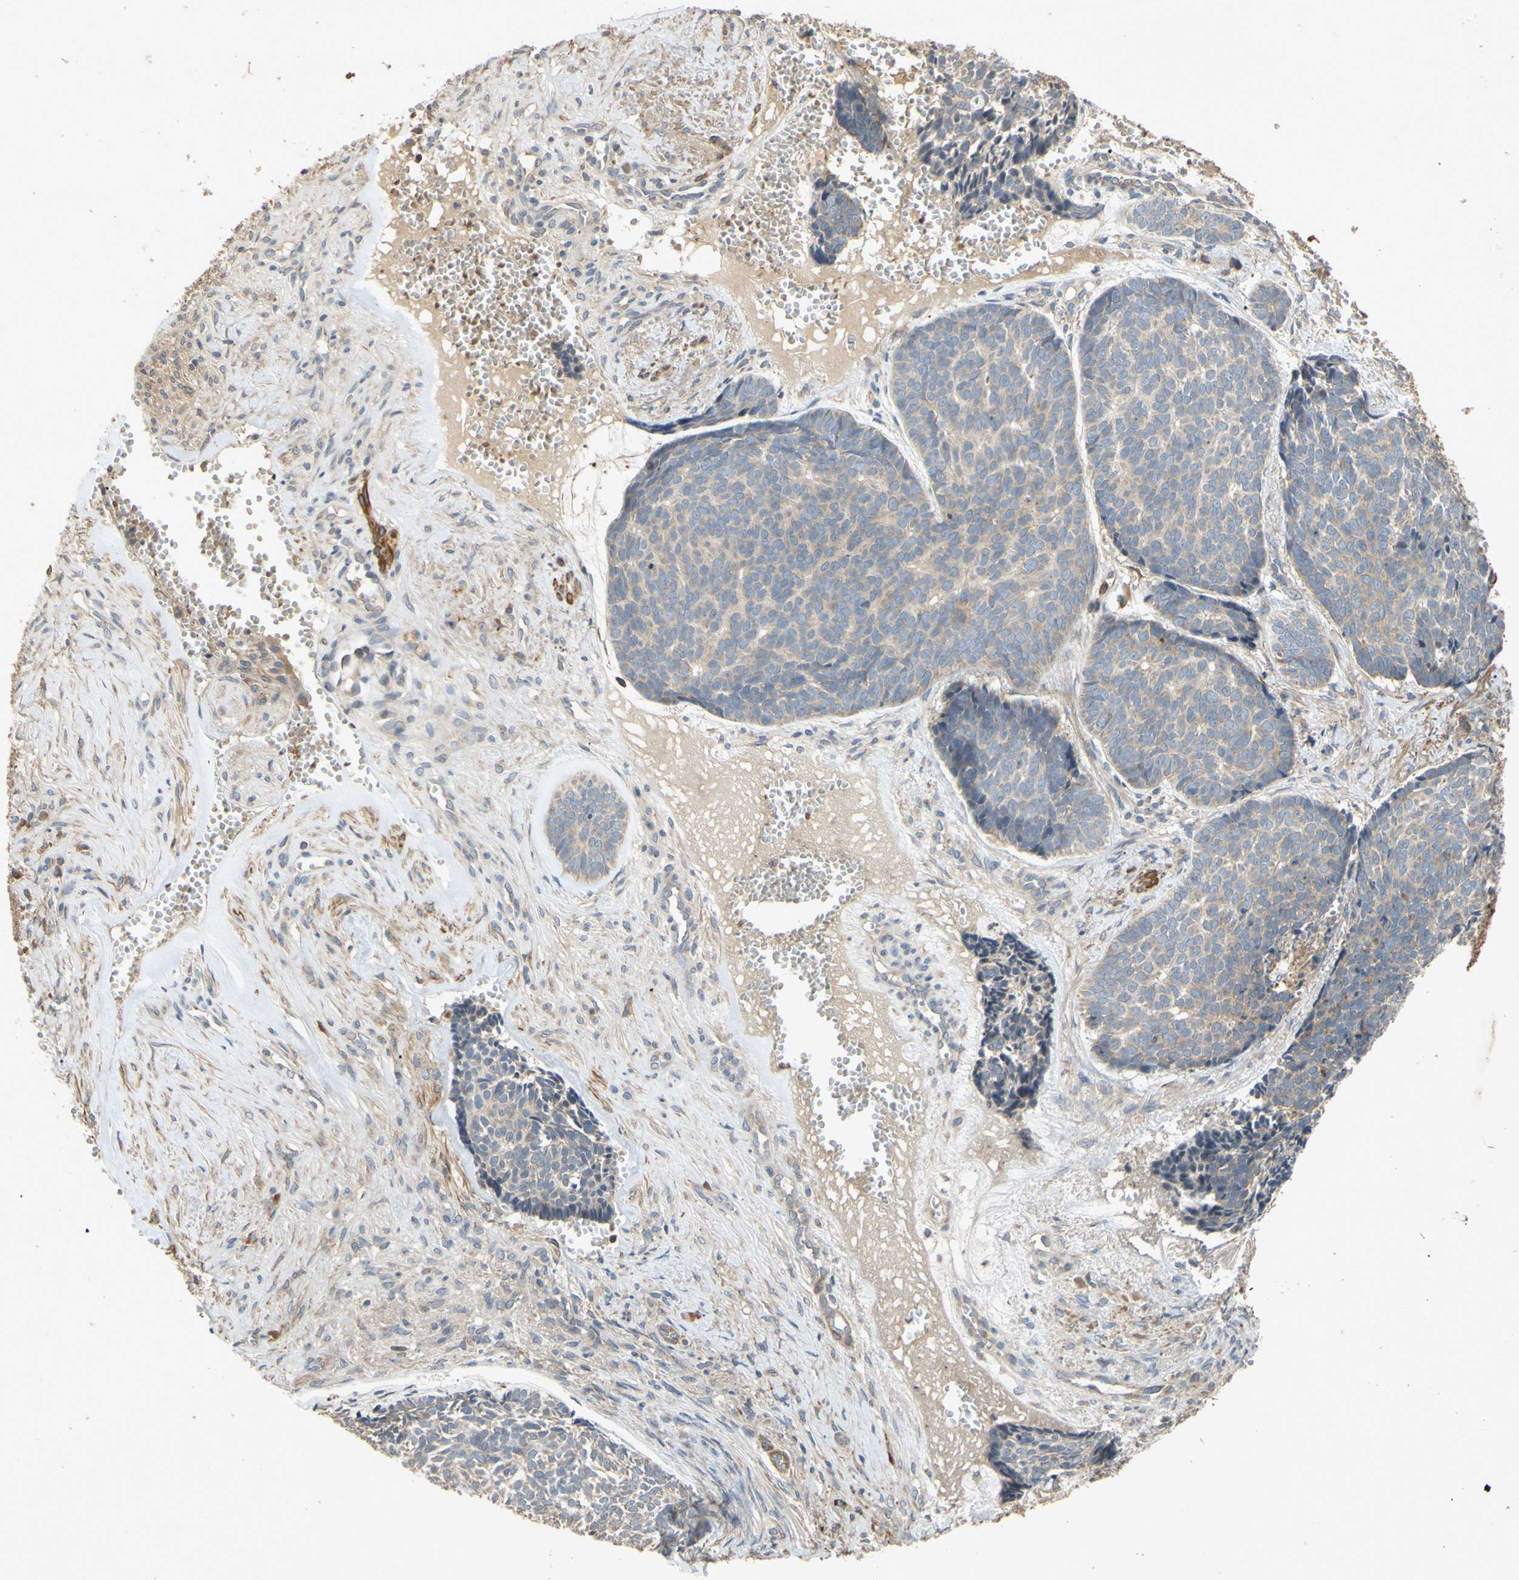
{"staining": {"intensity": "weak", "quantity": "<25%", "location": "cytoplasmic/membranous"}, "tissue": "skin cancer", "cell_type": "Tumor cells", "image_type": "cancer", "snomed": [{"axis": "morphology", "description": "Basal cell carcinoma"}, {"axis": "topography", "description": "Skin"}], "caption": "High power microscopy image of an immunohistochemistry photomicrograph of skin basal cell carcinoma, revealing no significant positivity in tumor cells.", "gene": "PARD6A", "patient": {"sex": "male", "age": 84}}